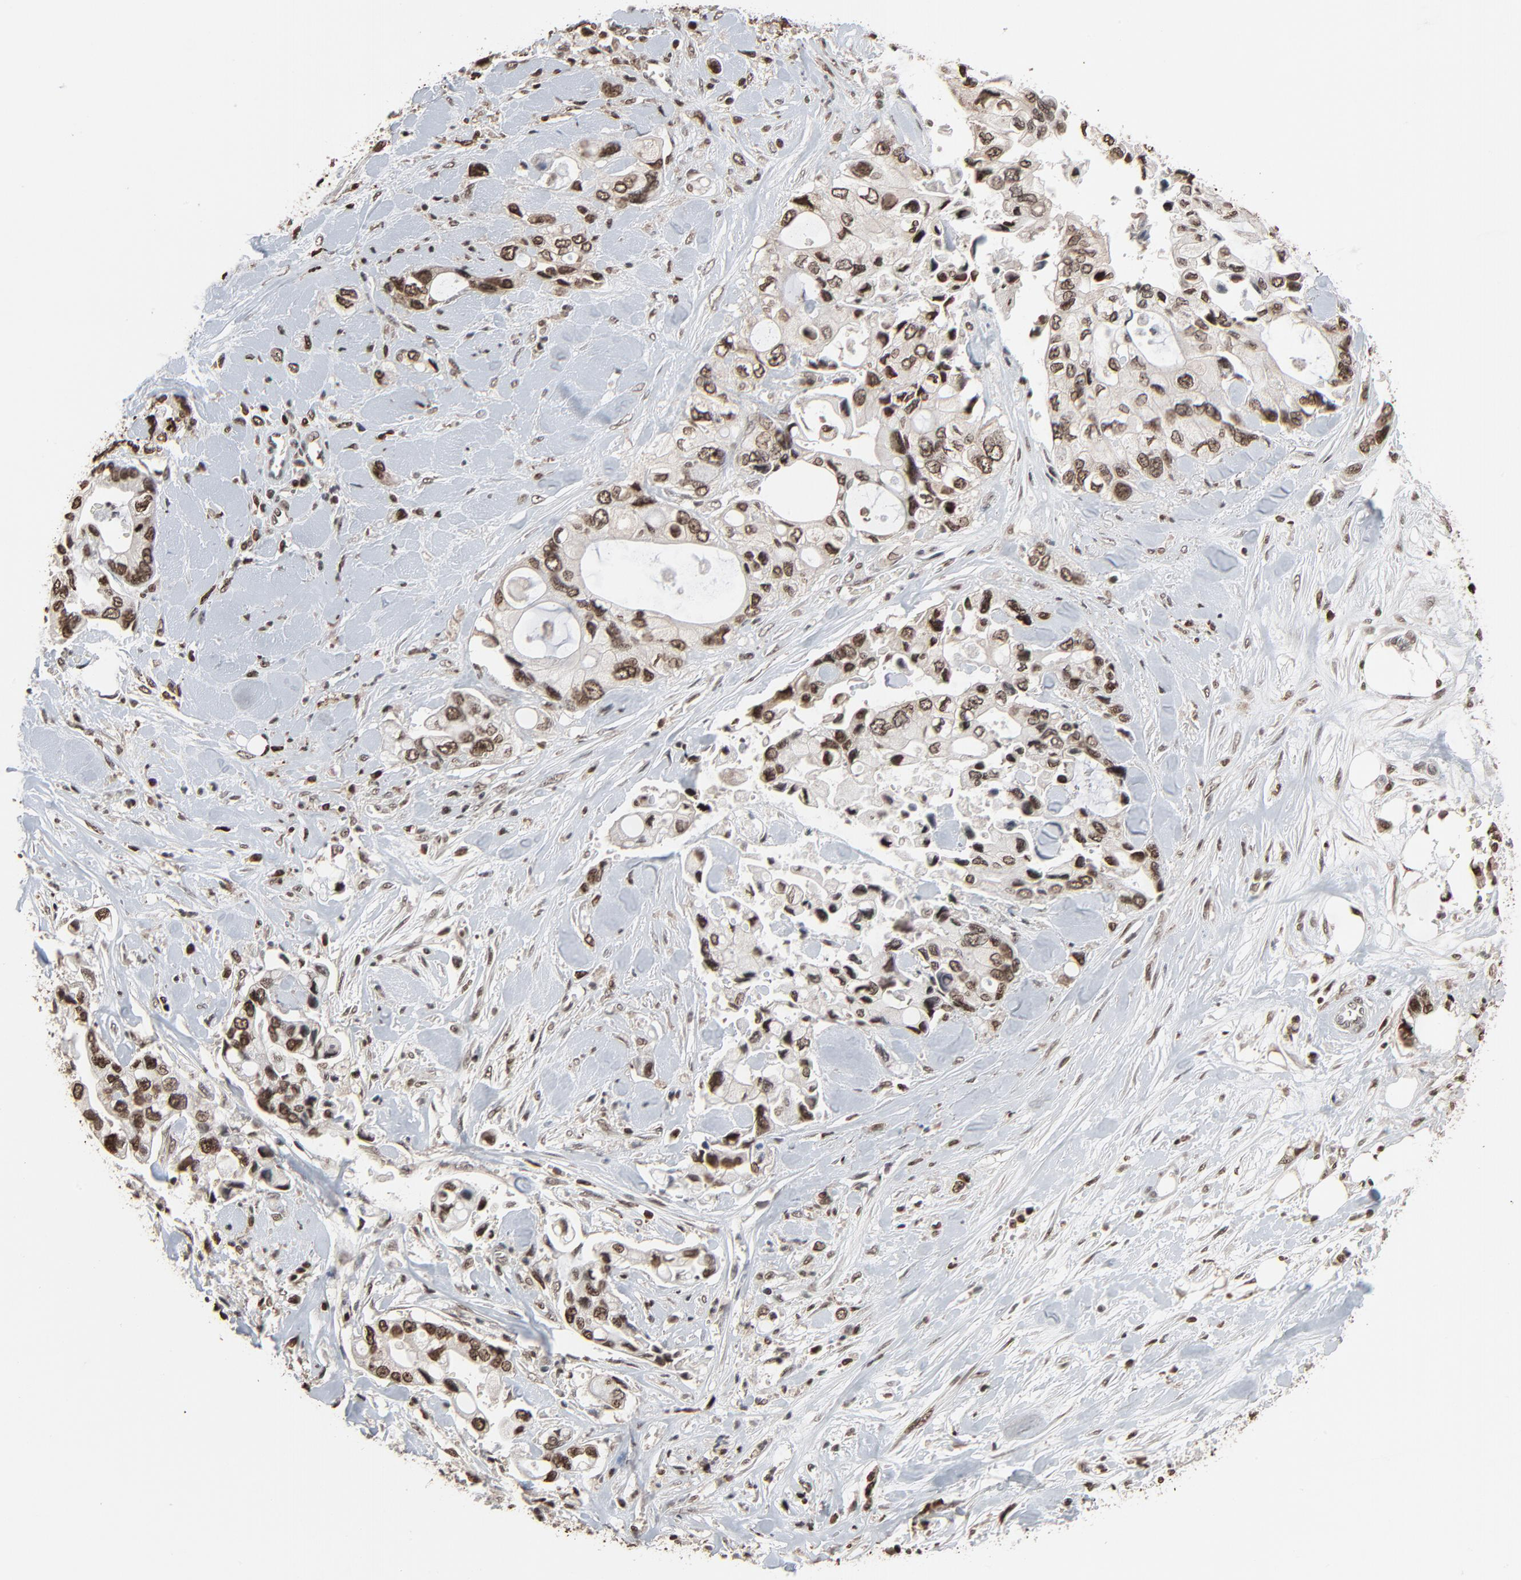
{"staining": {"intensity": "moderate", "quantity": ">75%", "location": "nuclear"}, "tissue": "pancreatic cancer", "cell_type": "Tumor cells", "image_type": "cancer", "snomed": [{"axis": "morphology", "description": "Adenocarcinoma, NOS"}, {"axis": "topography", "description": "Pancreas"}], "caption": "Tumor cells show medium levels of moderate nuclear expression in about >75% of cells in human pancreatic adenocarcinoma. The protein is shown in brown color, while the nuclei are stained blue.", "gene": "RPS6KA3", "patient": {"sex": "male", "age": 70}}